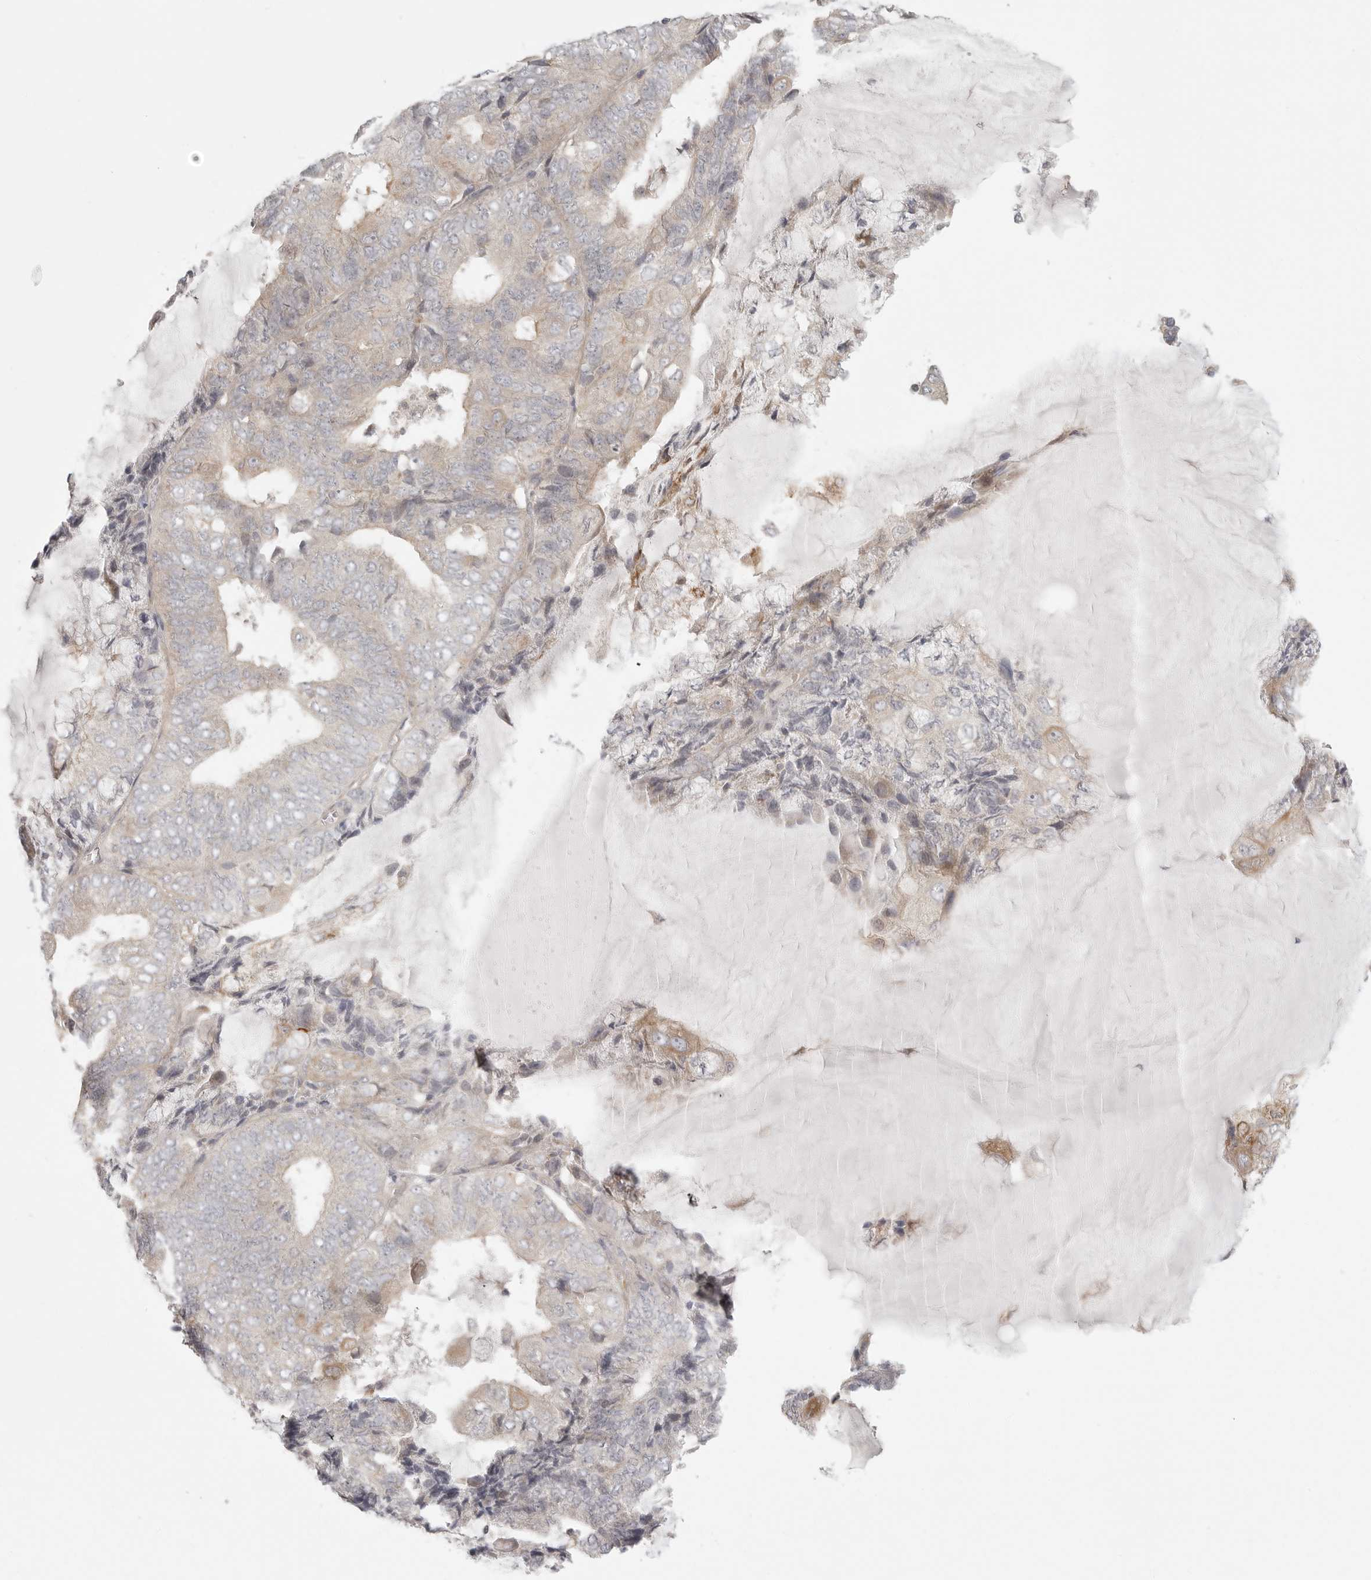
{"staining": {"intensity": "moderate", "quantity": "<25%", "location": "cytoplasmic/membranous"}, "tissue": "endometrial cancer", "cell_type": "Tumor cells", "image_type": "cancer", "snomed": [{"axis": "morphology", "description": "Adenocarcinoma, NOS"}, {"axis": "topography", "description": "Endometrium"}], "caption": "Protein analysis of adenocarcinoma (endometrial) tissue exhibits moderate cytoplasmic/membranous expression in approximately <25% of tumor cells.", "gene": "CCPG1", "patient": {"sex": "female", "age": 81}}